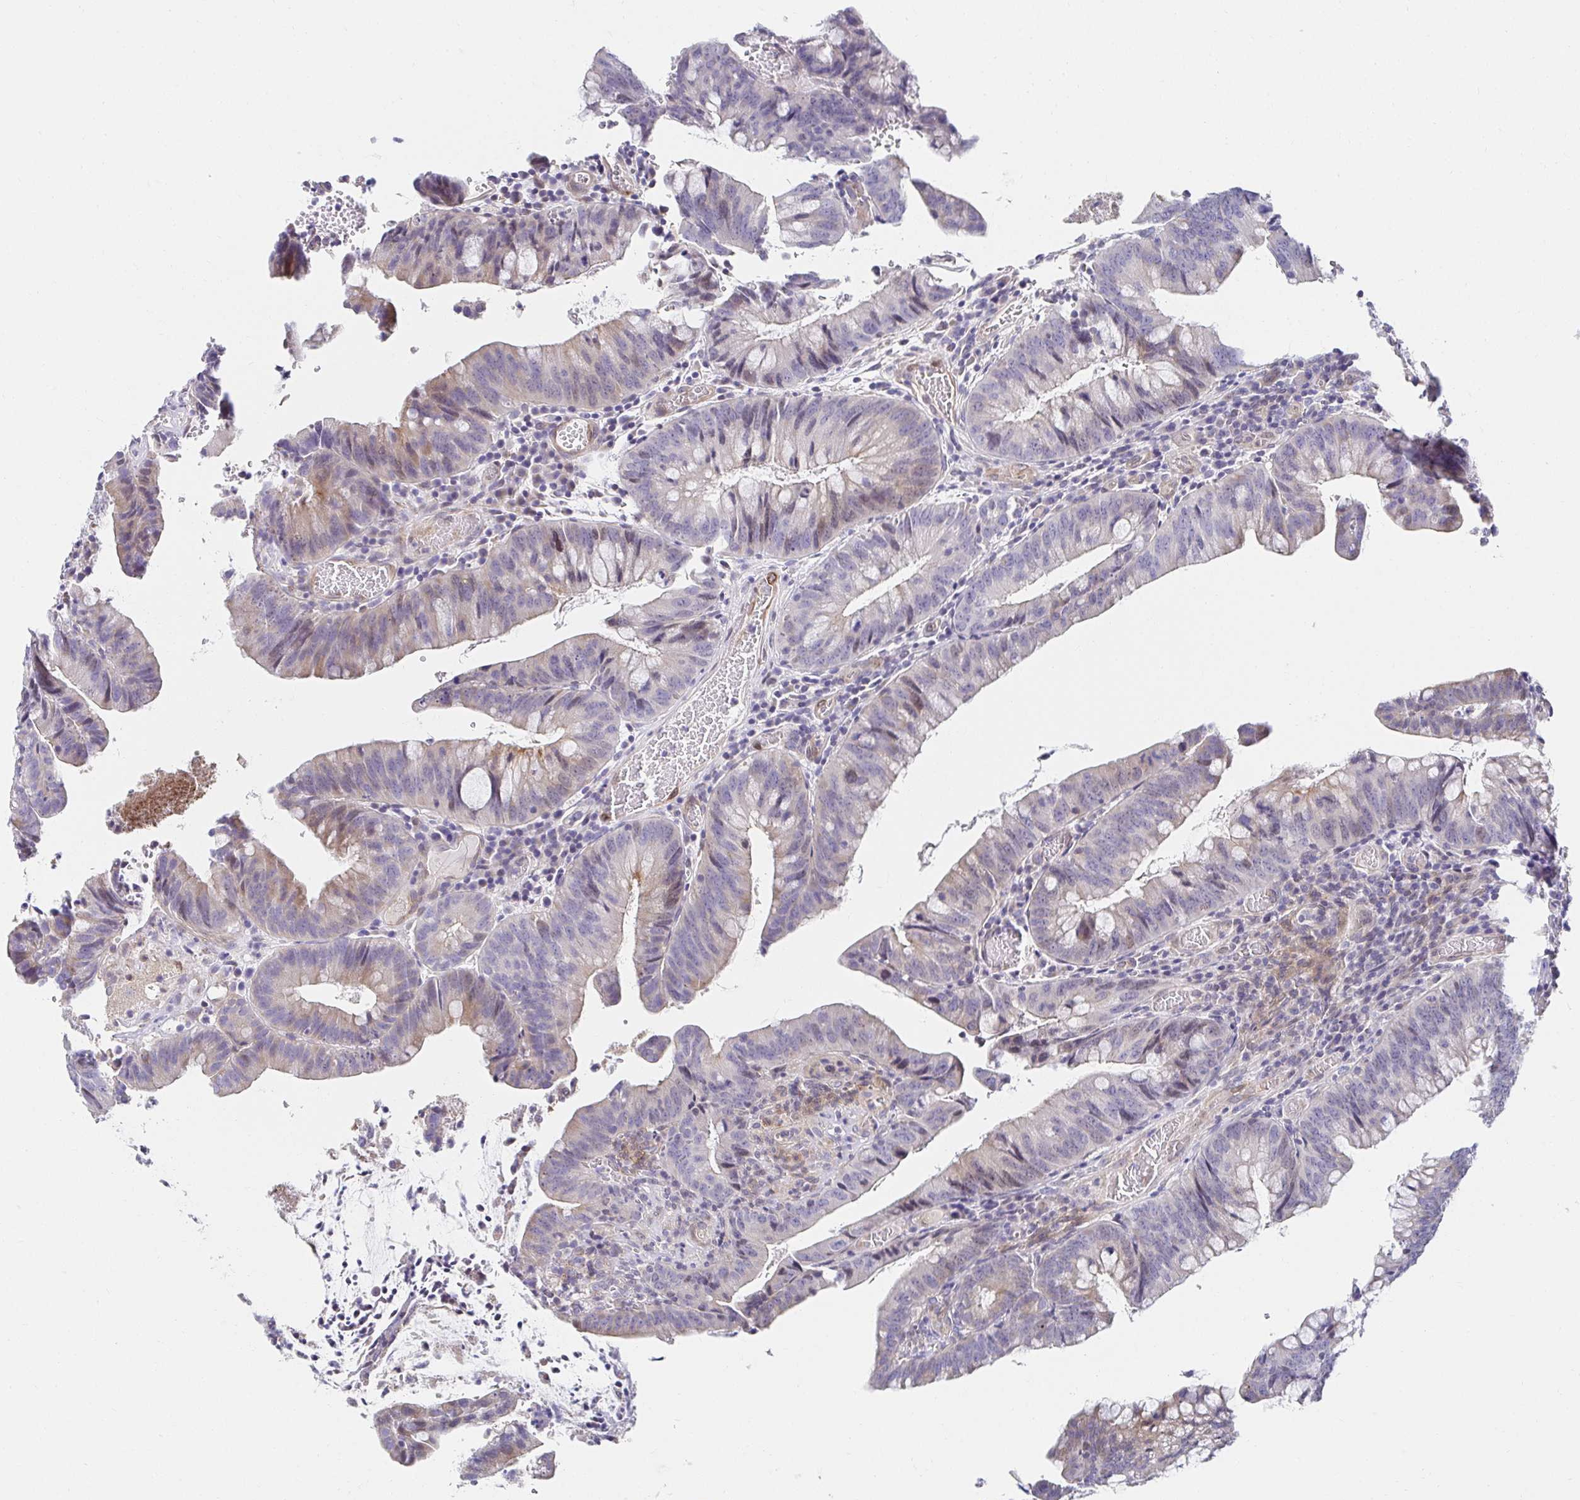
{"staining": {"intensity": "weak", "quantity": "<25%", "location": "cytoplasmic/membranous"}, "tissue": "colorectal cancer", "cell_type": "Tumor cells", "image_type": "cancer", "snomed": [{"axis": "morphology", "description": "Adenocarcinoma, NOS"}, {"axis": "topography", "description": "Colon"}], "caption": "Tumor cells show no significant protein staining in adenocarcinoma (colorectal).", "gene": "AKAP14", "patient": {"sex": "male", "age": 62}}